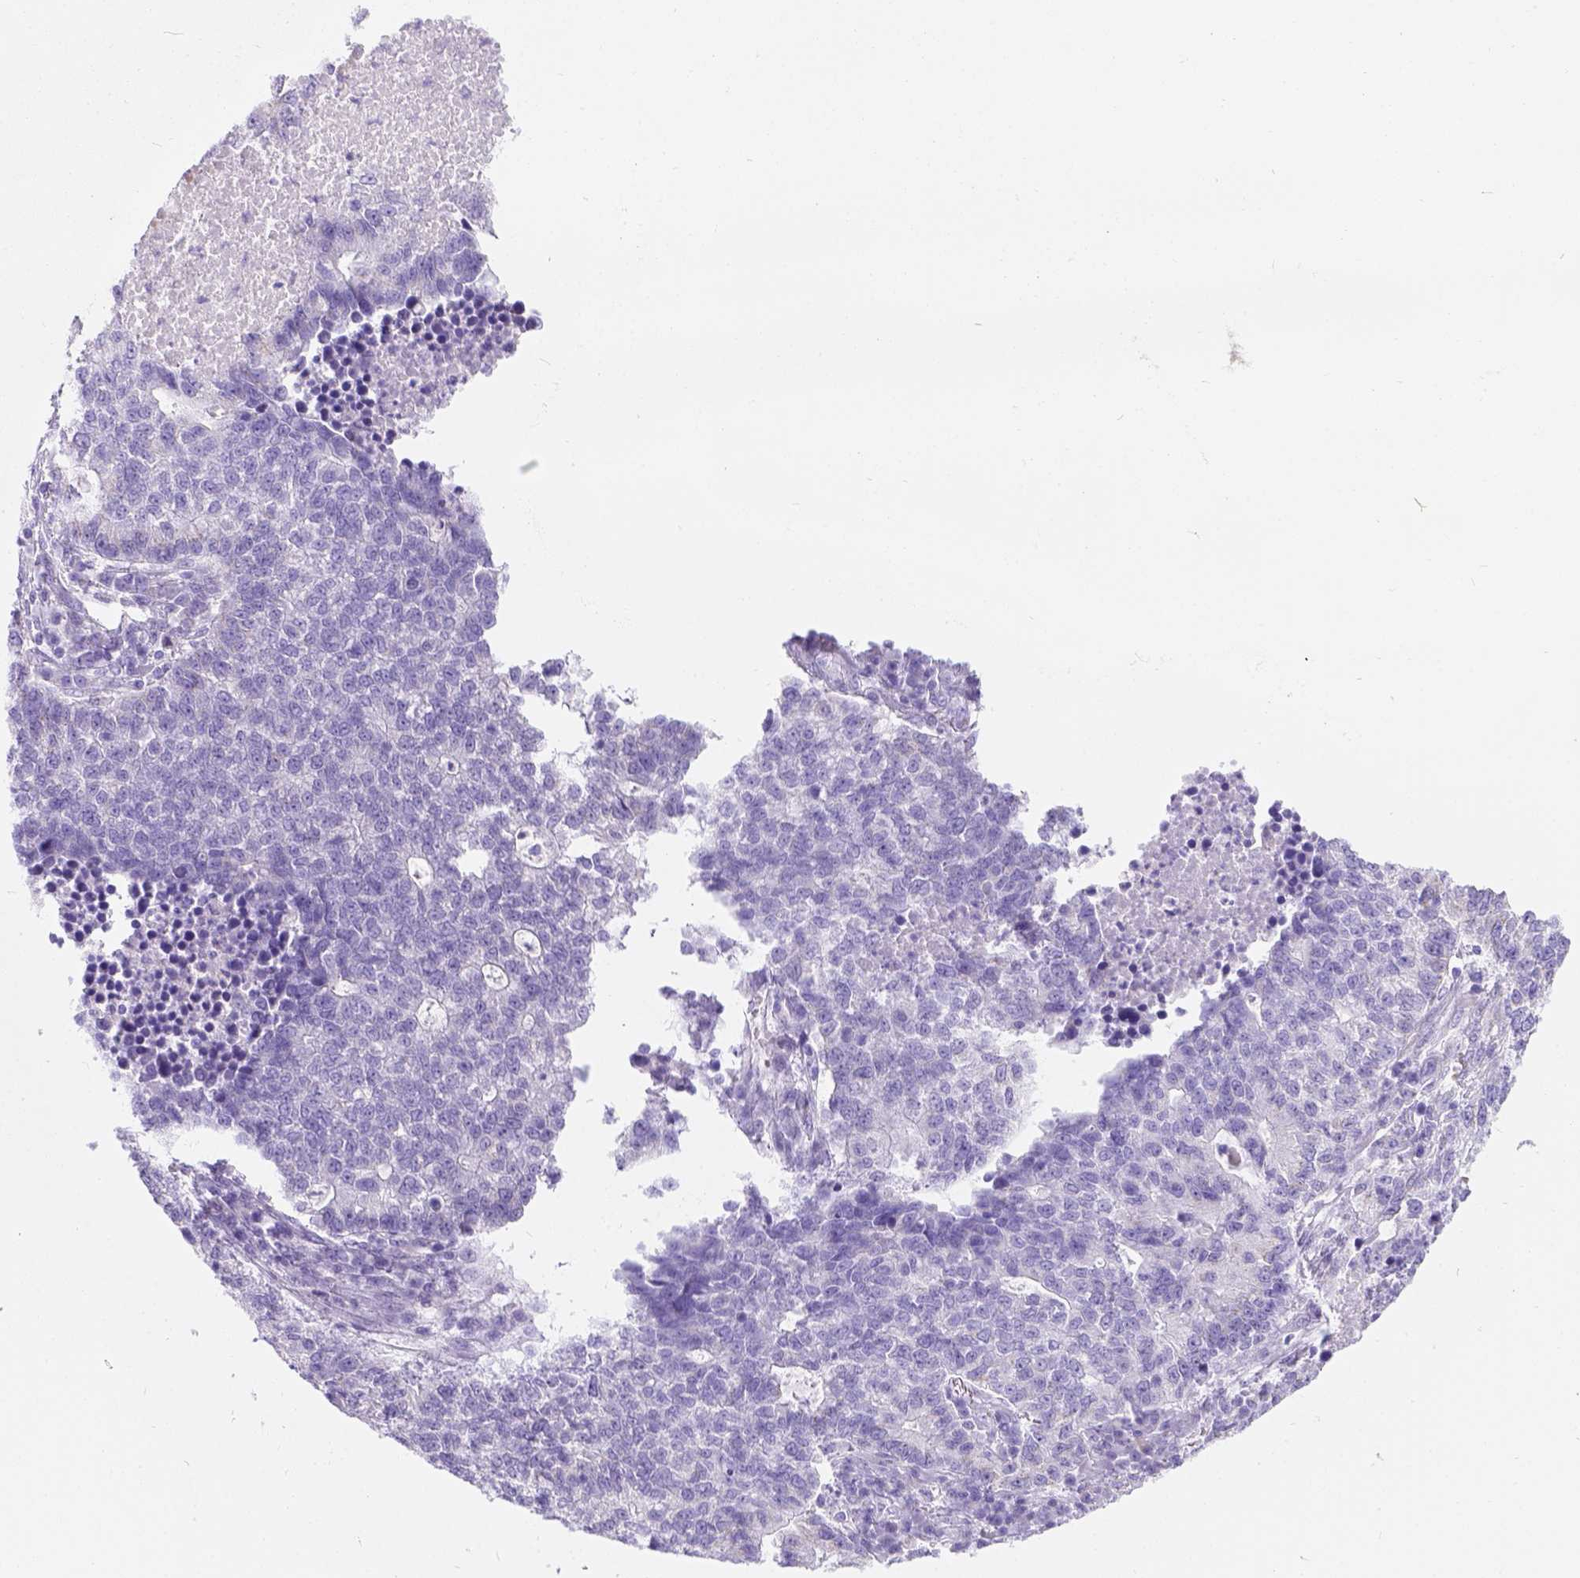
{"staining": {"intensity": "weak", "quantity": "25%-75%", "location": "cytoplasmic/membranous"}, "tissue": "lung cancer", "cell_type": "Tumor cells", "image_type": "cancer", "snomed": [{"axis": "morphology", "description": "Adenocarcinoma, NOS"}, {"axis": "topography", "description": "Lung"}], "caption": "Protein expression analysis of human lung adenocarcinoma reveals weak cytoplasmic/membranous staining in approximately 25%-75% of tumor cells. (DAB (3,3'-diaminobenzidine) IHC, brown staining for protein, blue staining for nuclei).", "gene": "PHF7", "patient": {"sex": "male", "age": 57}}